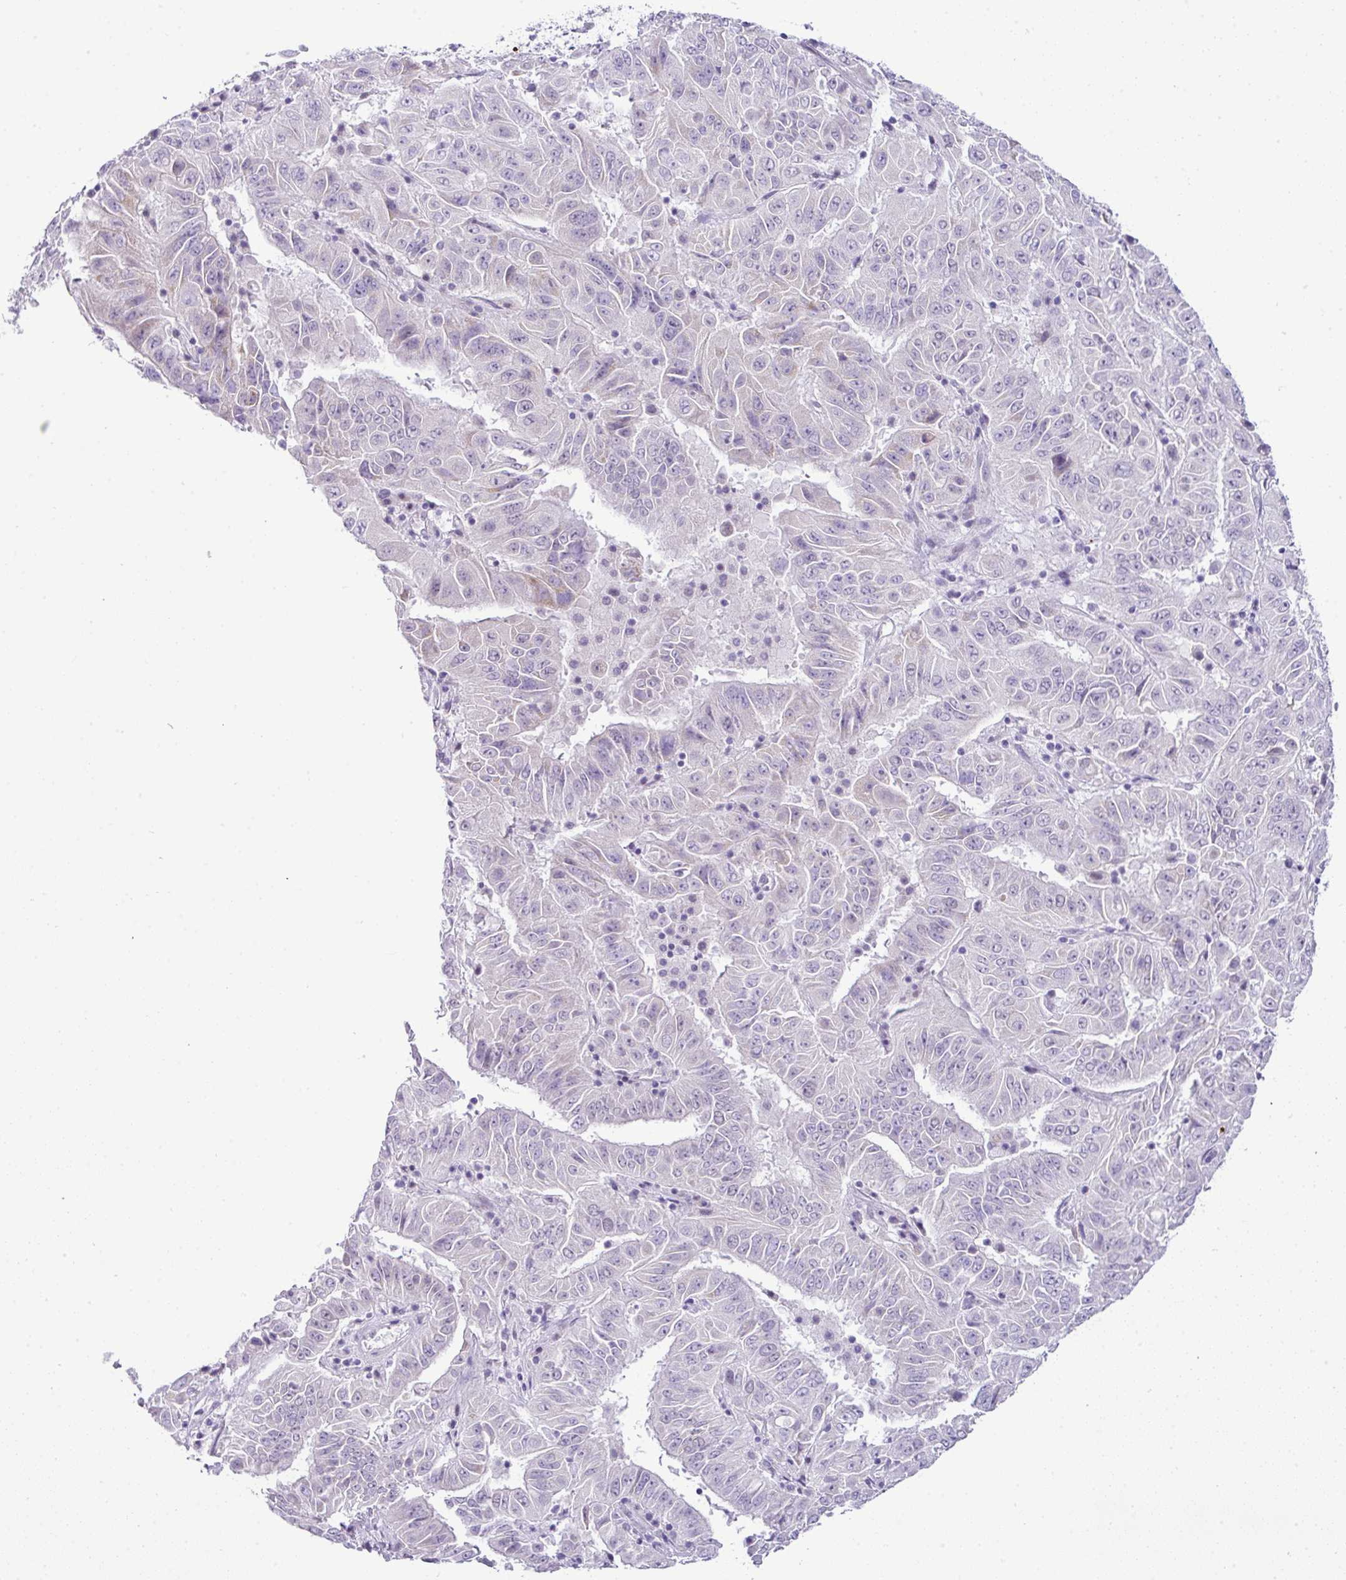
{"staining": {"intensity": "negative", "quantity": "none", "location": "none"}, "tissue": "pancreatic cancer", "cell_type": "Tumor cells", "image_type": "cancer", "snomed": [{"axis": "morphology", "description": "Adenocarcinoma, NOS"}, {"axis": "topography", "description": "Pancreas"}], "caption": "Micrograph shows no significant protein staining in tumor cells of adenocarcinoma (pancreatic). (Brightfield microscopy of DAB (3,3'-diaminobenzidine) immunohistochemistry at high magnification).", "gene": "CMTM5", "patient": {"sex": "male", "age": 63}}